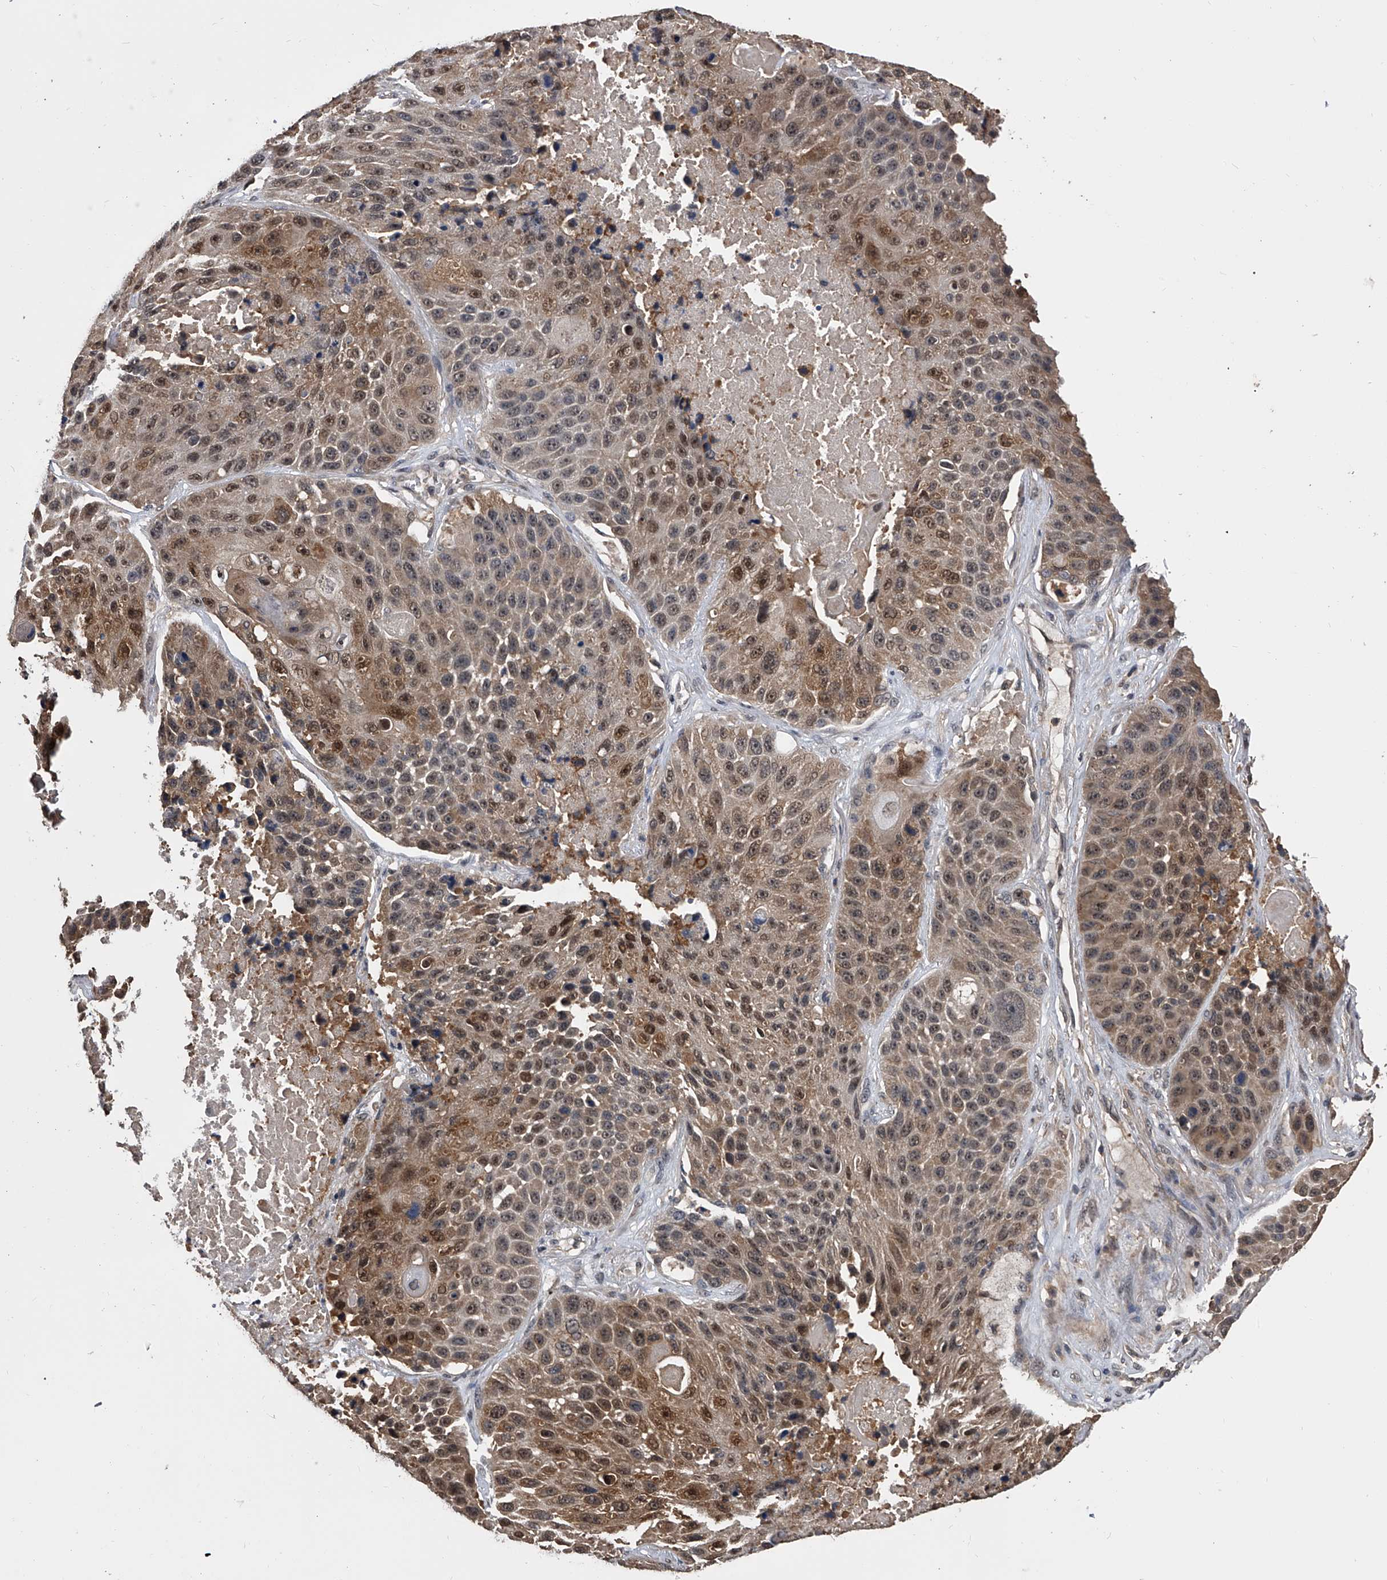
{"staining": {"intensity": "moderate", "quantity": "25%-75%", "location": "cytoplasmic/membranous,nuclear"}, "tissue": "lung cancer", "cell_type": "Tumor cells", "image_type": "cancer", "snomed": [{"axis": "morphology", "description": "Squamous cell carcinoma, NOS"}, {"axis": "topography", "description": "Lung"}], "caption": "Immunohistochemical staining of human lung cancer demonstrates medium levels of moderate cytoplasmic/membranous and nuclear protein staining in about 25%-75% of tumor cells.", "gene": "EFCAB7", "patient": {"sex": "male", "age": 61}}